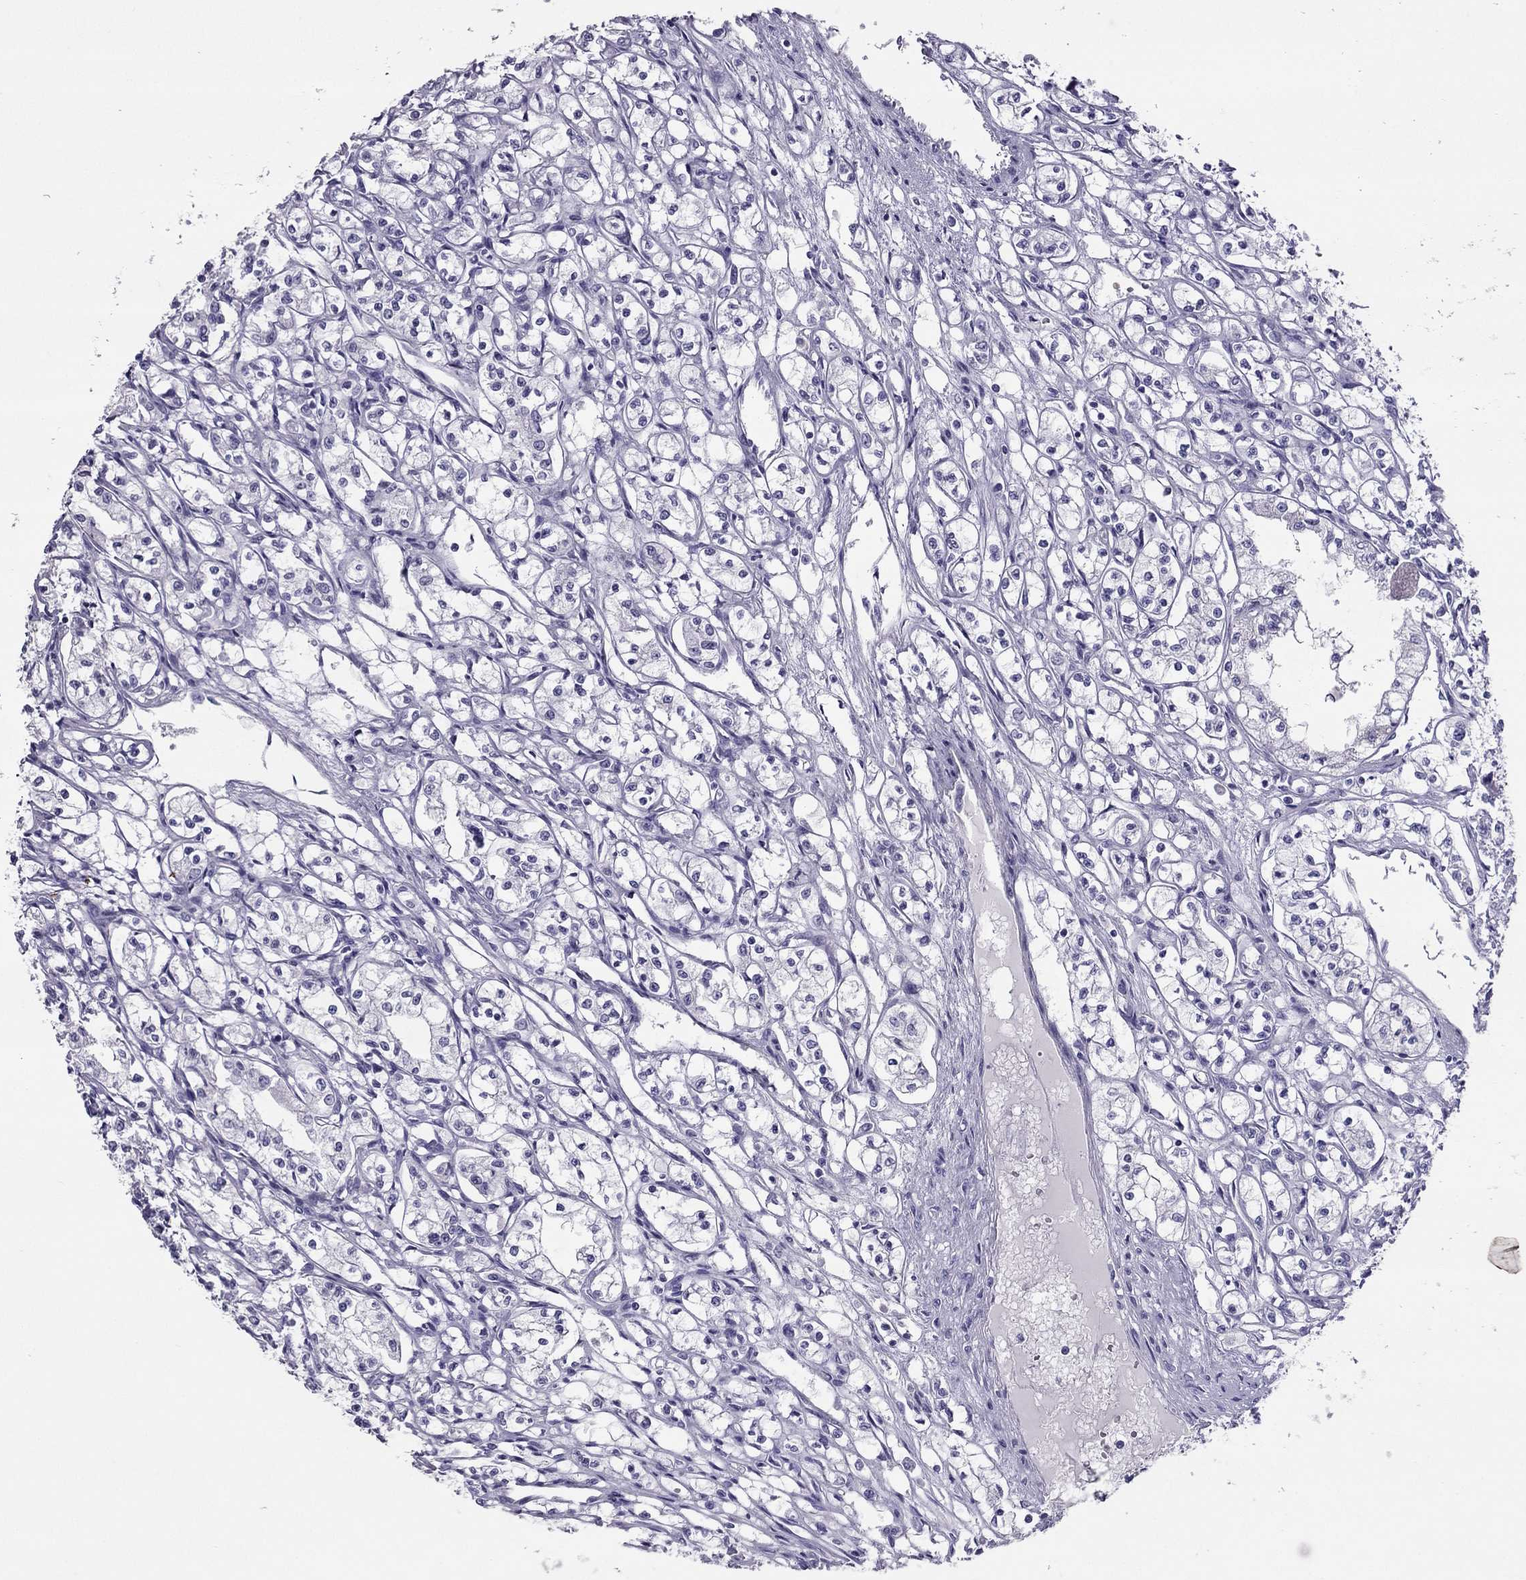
{"staining": {"intensity": "negative", "quantity": "none", "location": "none"}, "tissue": "renal cancer", "cell_type": "Tumor cells", "image_type": "cancer", "snomed": [{"axis": "morphology", "description": "Adenocarcinoma, NOS"}, {"axis": "topography", "description": "Kidney"}], "caption": "This is a photomicrograph of immunohistochemistry staining of adenocarcinoma (renal), which shows no expression in tumor cells. (Stains: DAB IHC with hematoxylin counter stain, Microscopy: brightfield microscopy at high magnification).", "gene": "MAEL", "patient": {"sex": "male", "age": 56}}